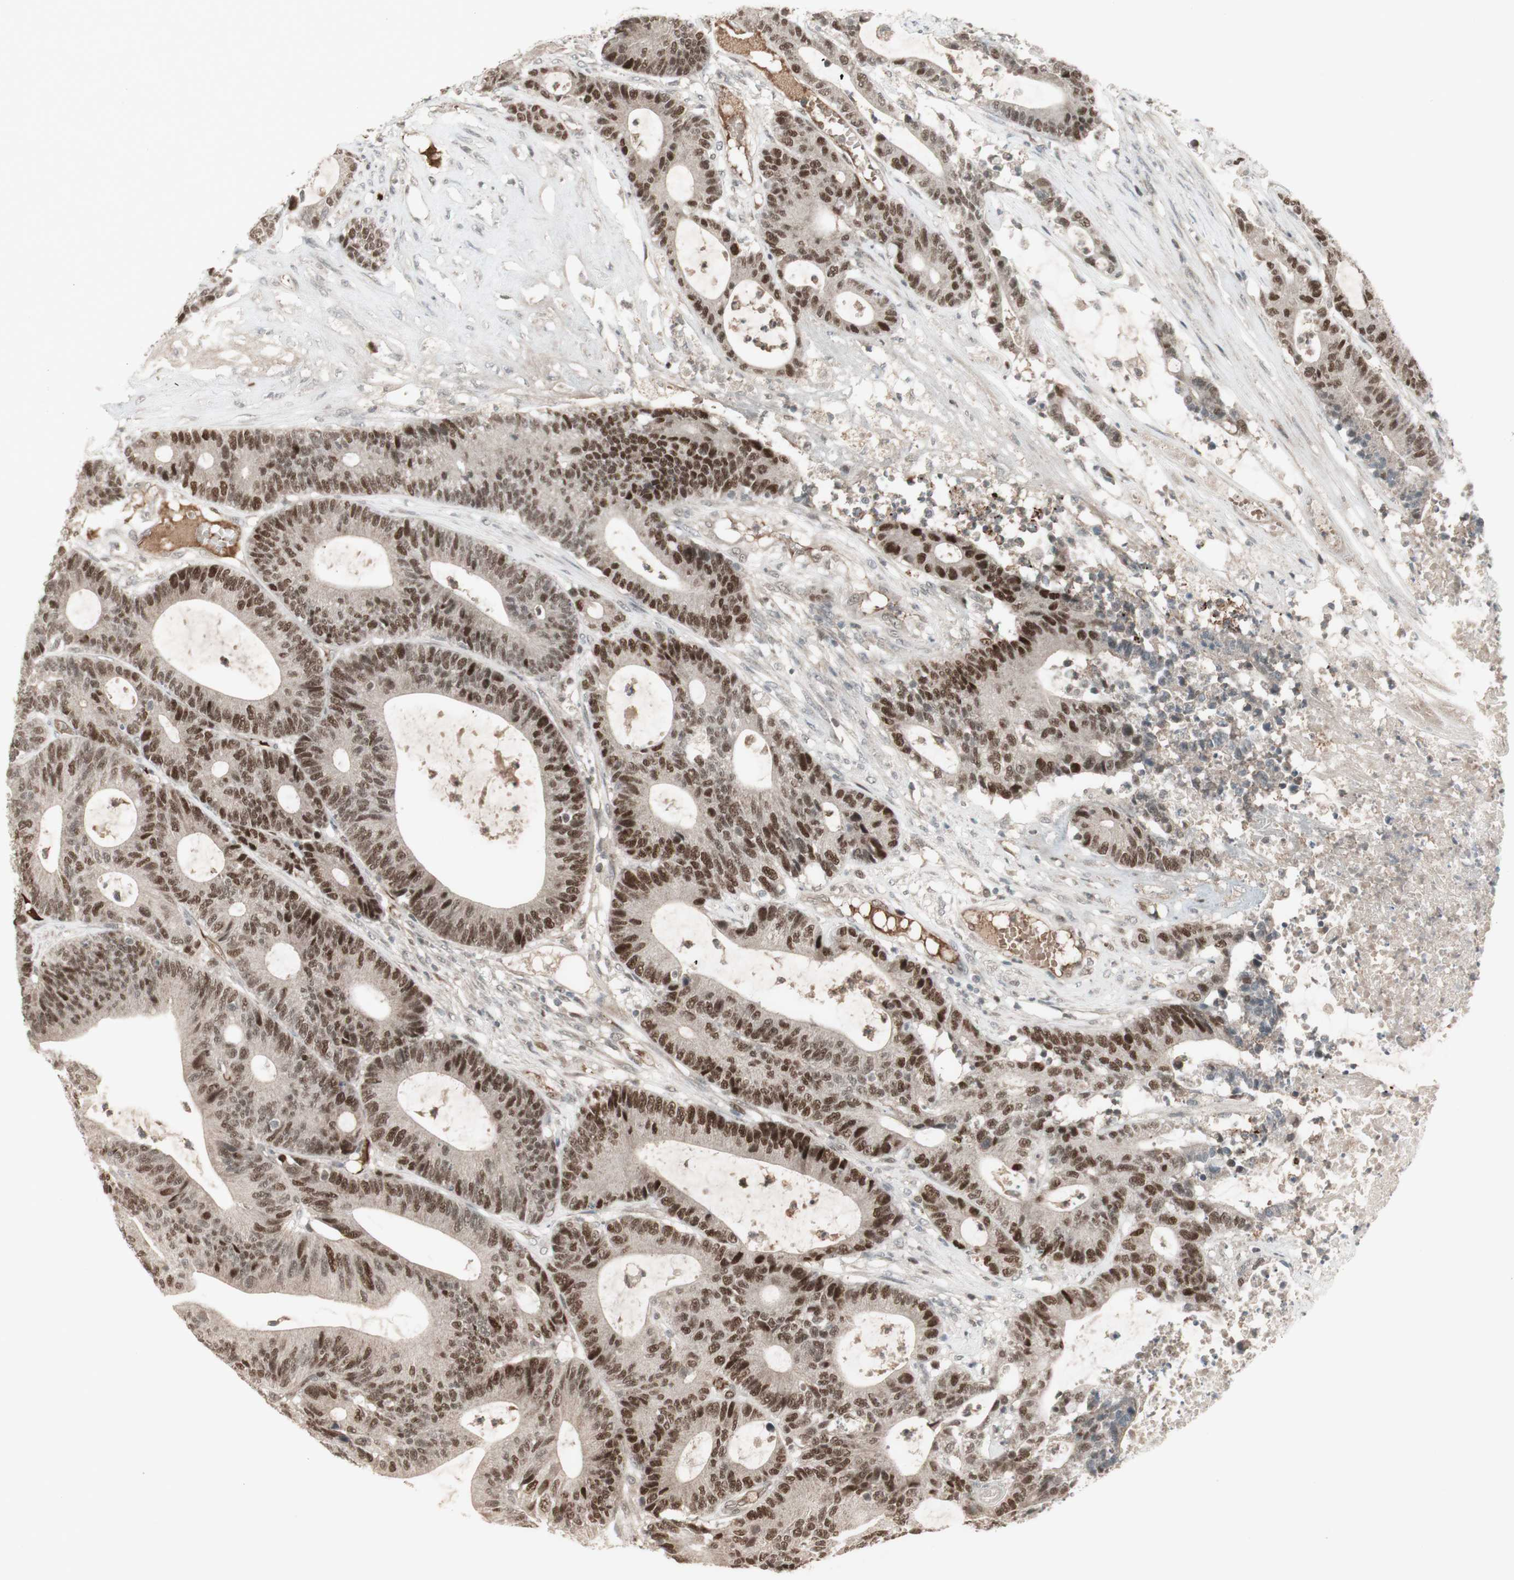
{"staining": {"intensity": "strong", "quantity": ">75%", "location": "nuclear"}, "tissue": "colorectal cancer", "cell_type": "Tumor cells", "image_type": "cancer", "snomed": [{"axis": "morphology", "description": "Adenocarcinoma, NOS"}, {"axis": "topography", "description": "Colon"}], "caption": "A histopathology image showing strong nuclear expression in about >75% of tumor cells in colorectal adenocarcinoma, as visualized by brown immunohistochemical staining.", "gene": "MSH6", "patient": {"sex": "female", "age": 84}}